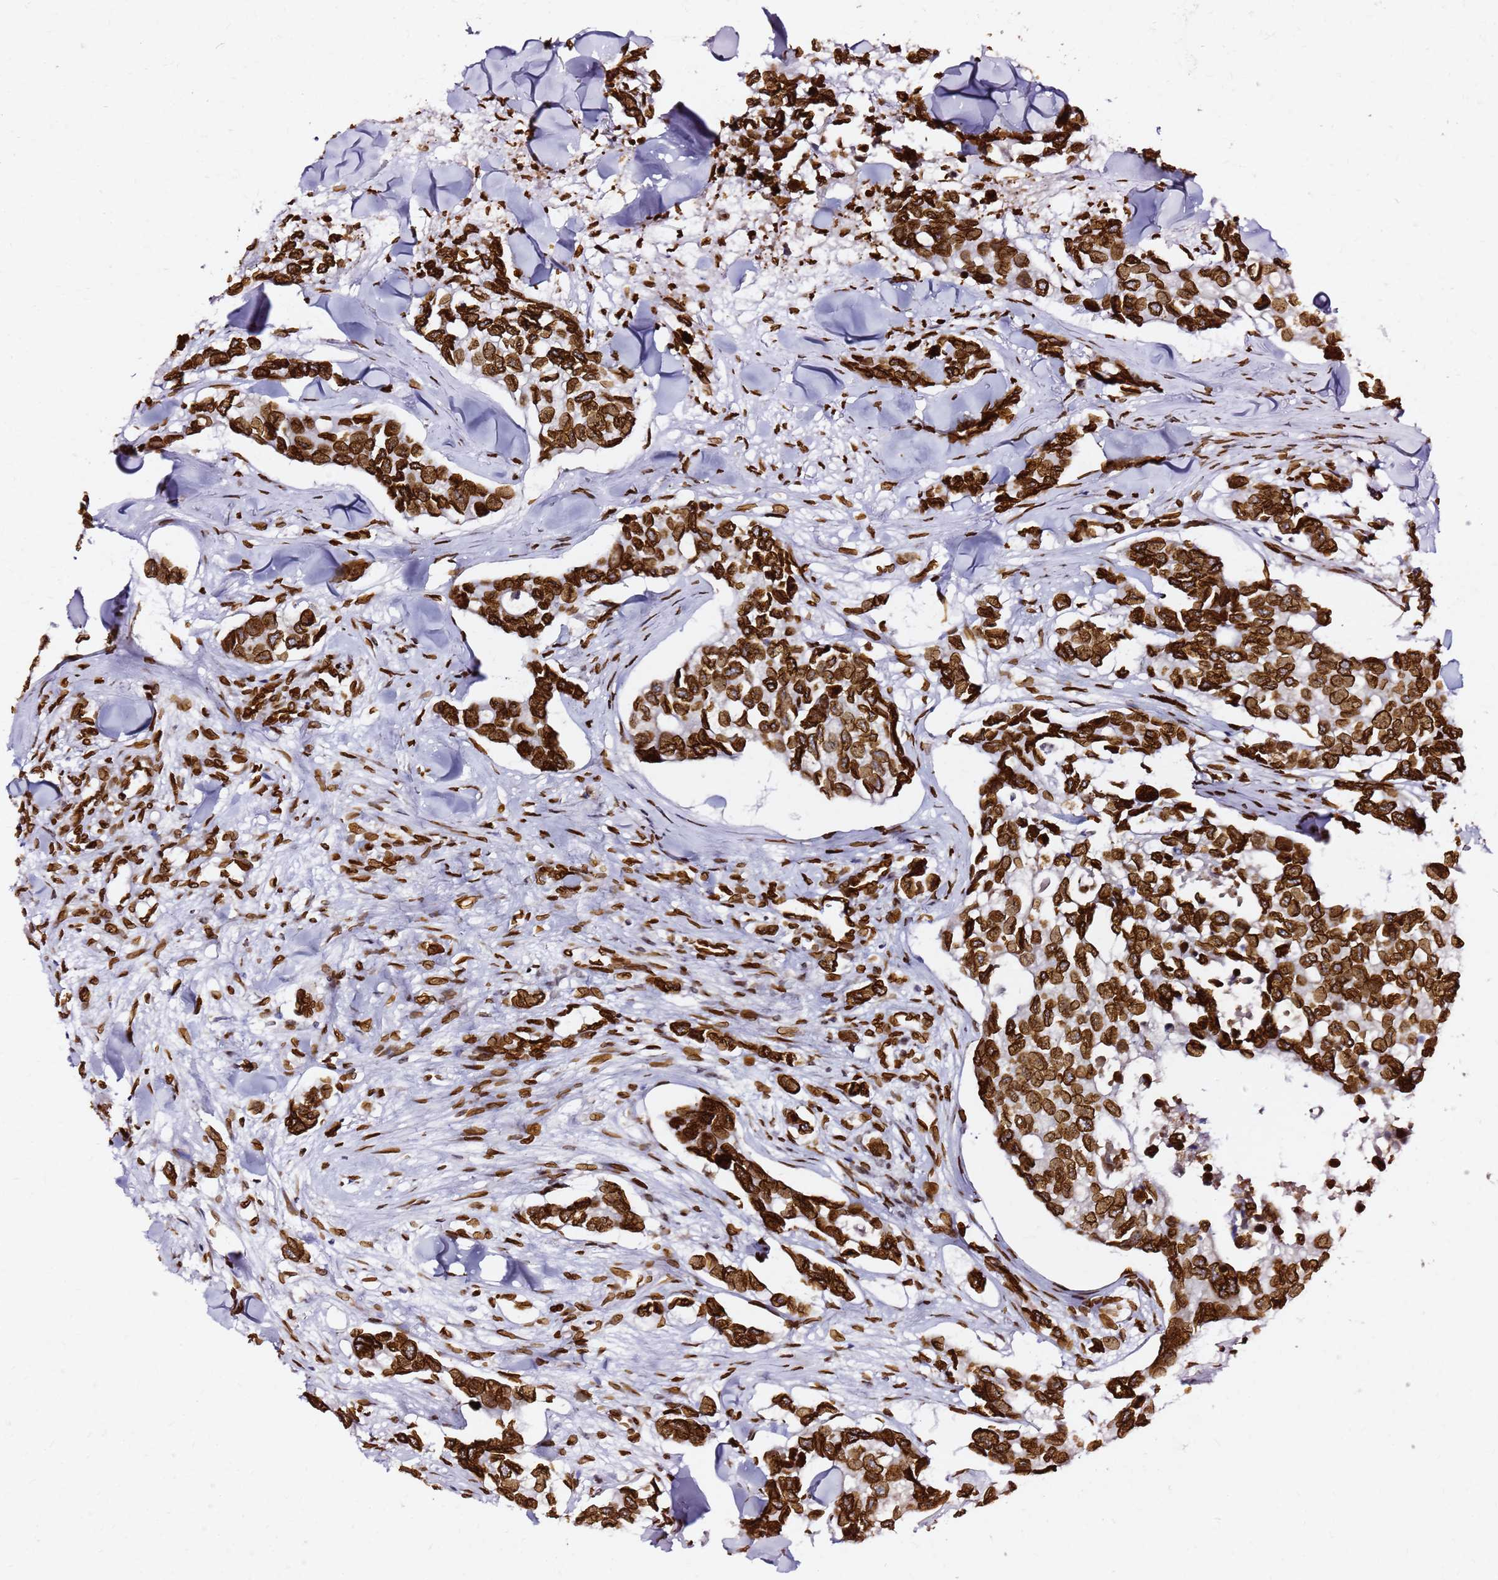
{"staining": {"intensity": "strong", "quantity": ">75%", "location": "cytoplasmic/membranous,nuclear"}, "tissue": "breast cancer", "cell_type": "Tumor cells", "image_type": "cancer", "snomed": [{"axis": "morphology", "description": "Duct carcinoma"}, {"axis": "topography", "description": "Breast"}], "caption": "IHC staining of breast infiltrating ductal carcinoma, which shows high levels of strong cytoplasmic/membranous and nuclear staining in about >75% of tumor cells indicating strong cytoplasmic/membranous and nuclear protein staining. The staining was performed using DAB (brown) for protein detection and nuclei were counterstained in hematoxylin (blue).", "gene": "C6orf141", "patient": {"sex": "female", "age": 83}}